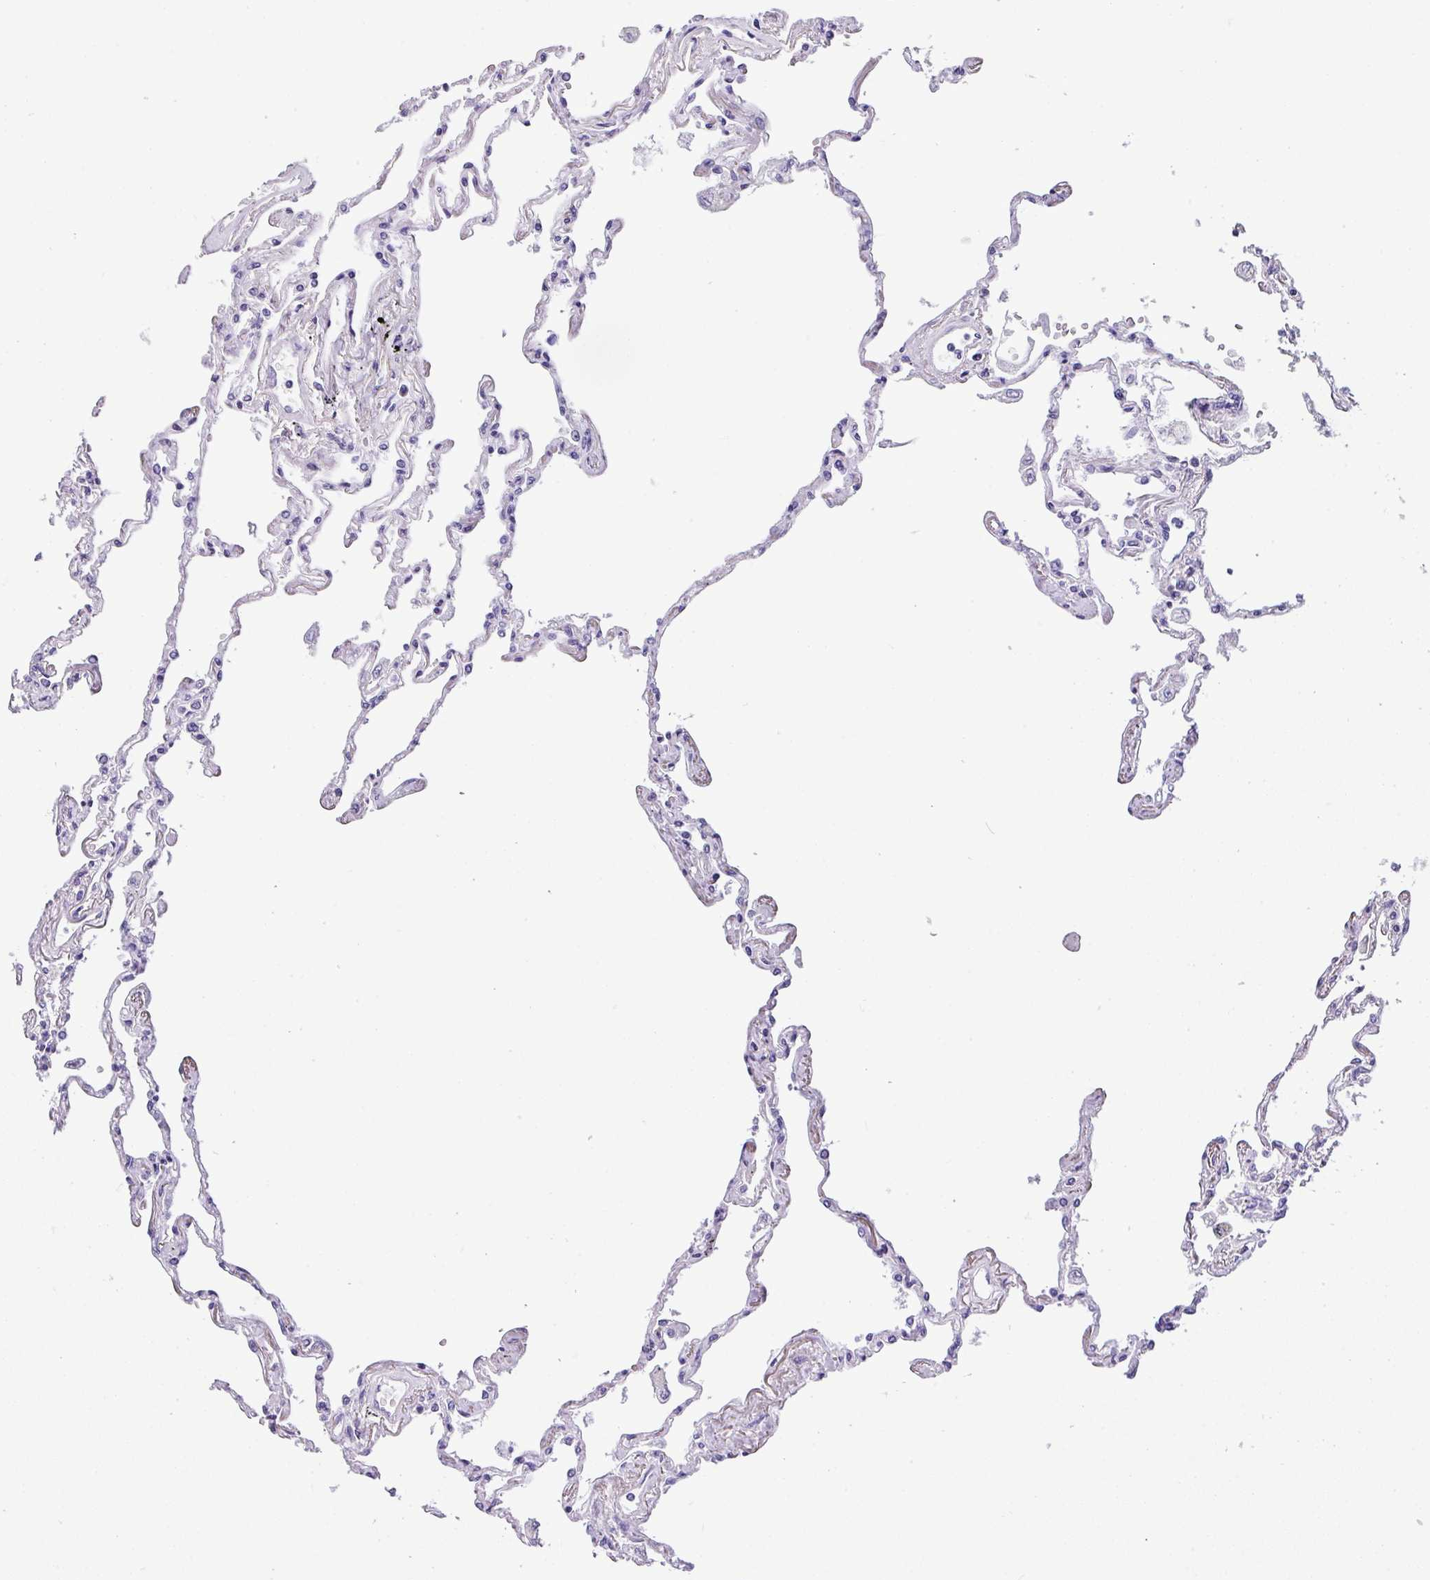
{"staining": {"intensity": "negative", "quantity": "none", "location": "none"}, "tissue": "lung", "cell_type": "Alveolar cells", "image_type": "normal", "snomed": [{"axis": "morphology", "description": "Normal tissue, NOS"}, {"axis": "topography", "description": "Lung"}], "caption": "Protein analysis of unremarkable lung demonstrates no significant positivity in alveolar cells.", "gene": "MUC21", "patient": {"sex": "female", "age": 67}}